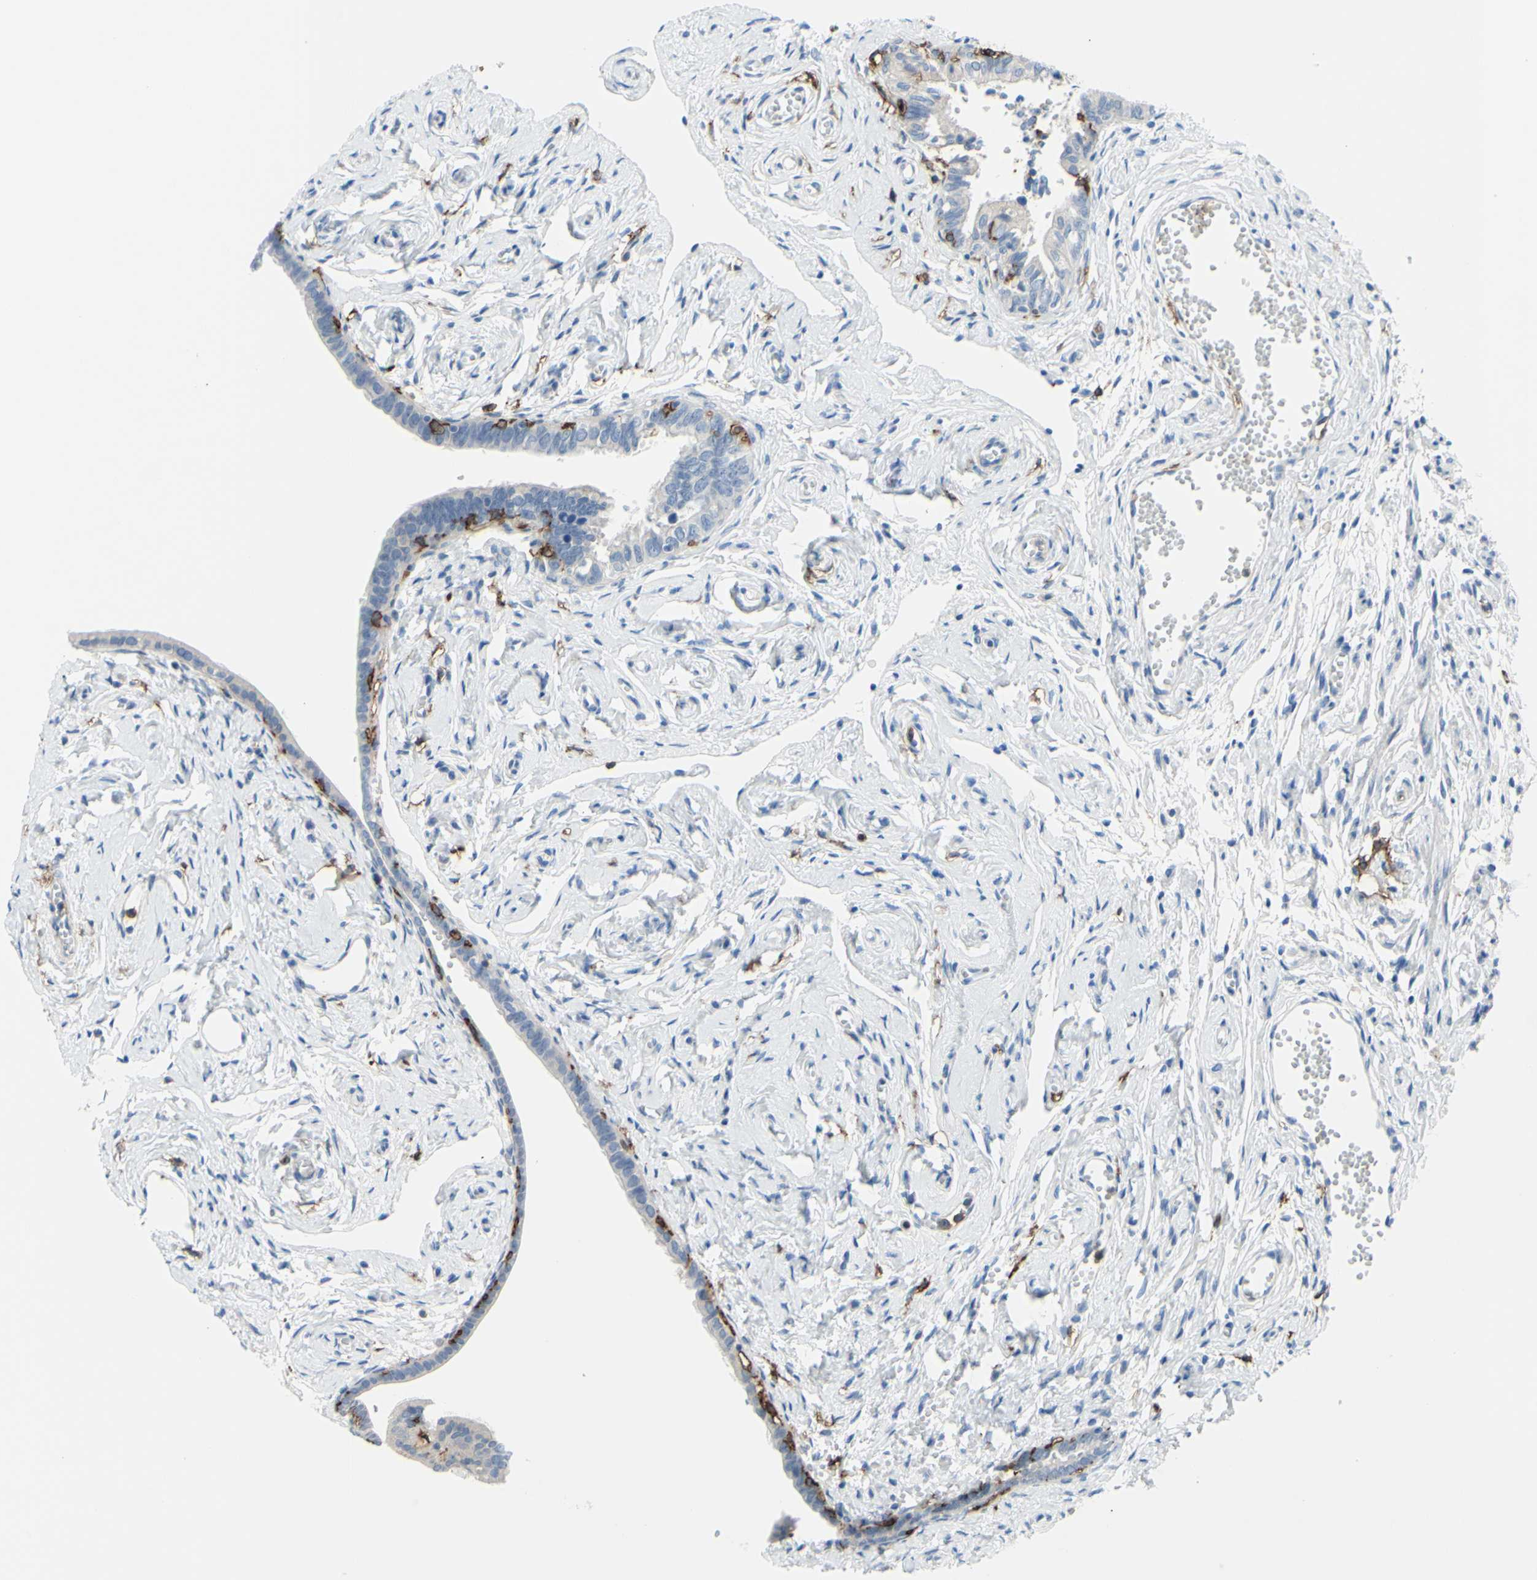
{"staining": {"intensity": "negative", "quantity": "none", "location": "none"}, "tissue": "fallopian tube", "cell_type": "Glandular cells", "image_type": "normal", "snomed": [{"axis": "morphology", "description": "Normal tissue, NOS"}, {"axis": "topography", "description": "Fallopian tube"}], "caption": "Immunohistochemistry image of benign fallopian tube stained for a protein (brown), which reveals no staining in glandular cells.", "gene": "FCGR2A", "patient": {"sex": "female", "age": 71}}